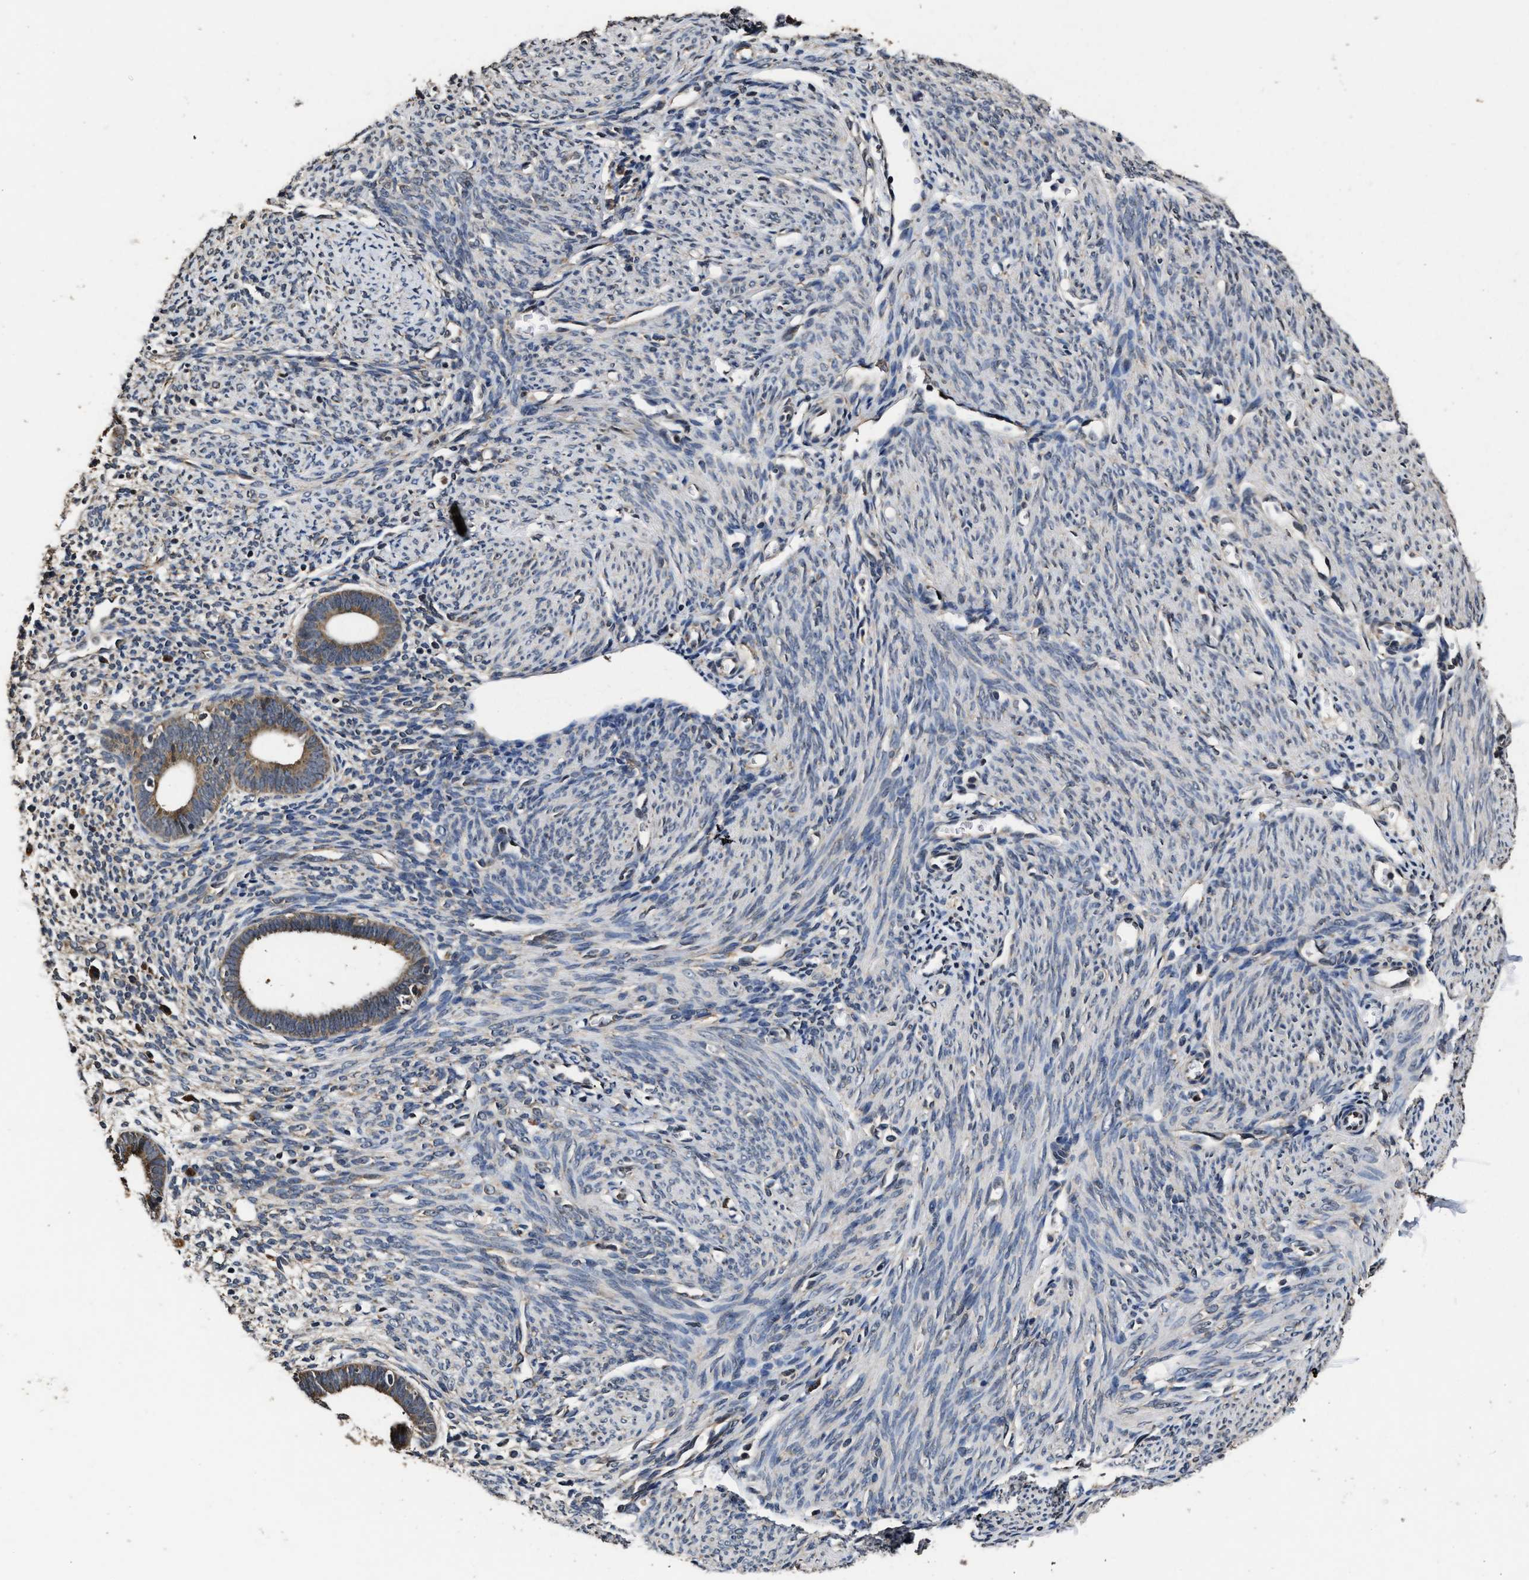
{"staining": {"intensity": "negative", "quantity": "none", "location": "none"}, "tissue": "endometrium", "cell_type": "Cells in endometrial stroma", "image_type": "normal", "snomed": [{"axis": "morphology", "description": "Normal tissue, NOS"}, {"axis": "morphology", "description": "Adenocarcinoma, NOS"}, {"axis": "topography", "description": "Endometrium"}], "caption": "Cells in endometrial stroma are negative for protein expression in unremarkable human endometrium. (Stains: DAB (3,3'-diaminobenzidine) immunohistochemistry (IHC) with hematoxylin counter stain, Microscopy: brightfield microscopy at high magnification).", "gene": "EBAG9", "patient": {"sex": "female", "age": 57}}